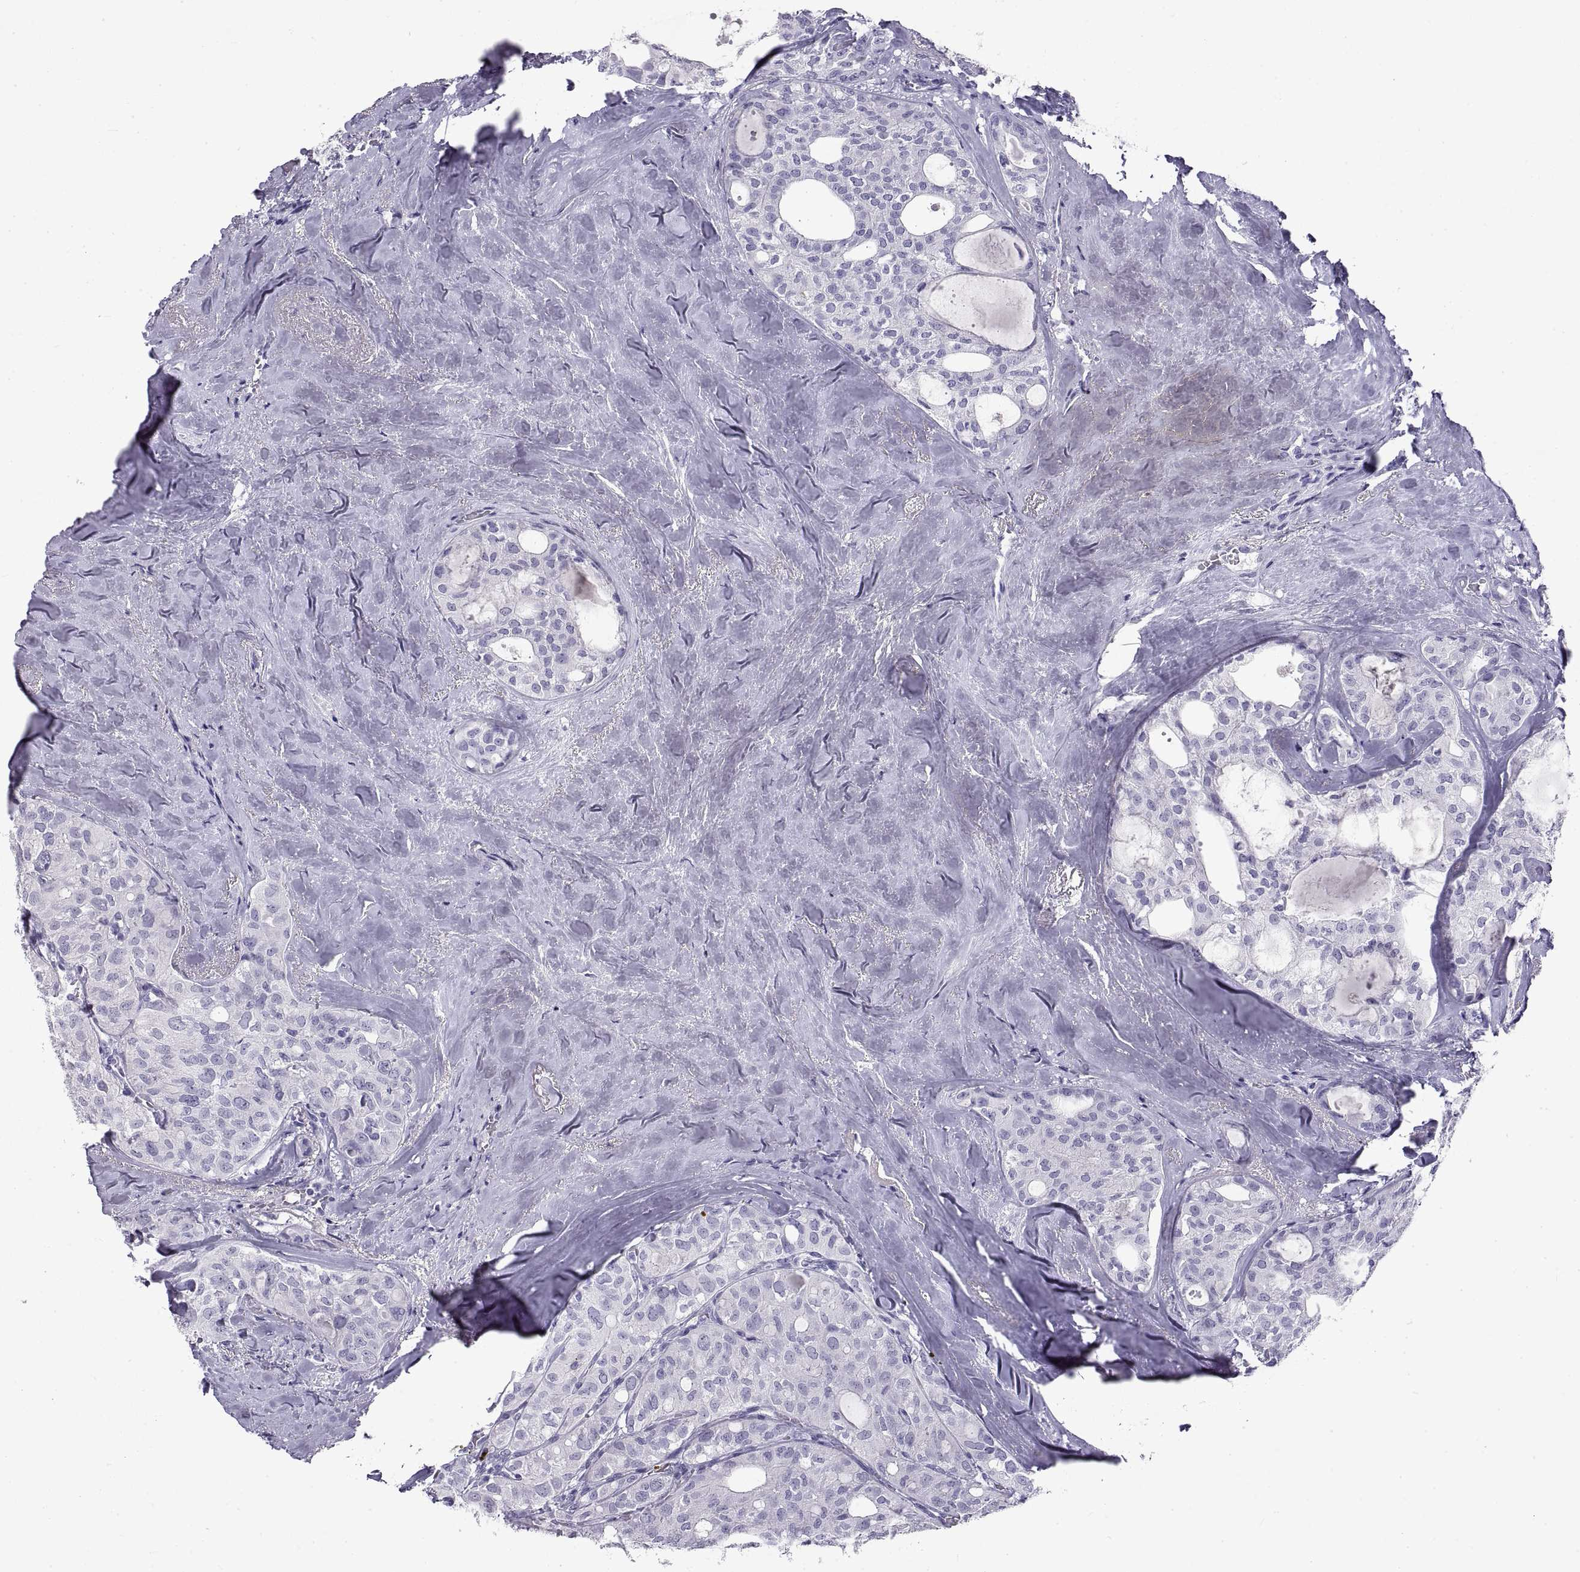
{"staining": {"intensity": "negative", "quantity": "none", "location": "none"}, "tissue": "thyroid cancer", "cell_type": "Tumor cells", "image_type": "cancer", "snomed": [{"axis": "morphology", "description": "Follicular adenoma carcinoma, NOS"}, {"axis": "topography", "description": "Thyroid gland"}], "caption": "Immunohistochemistry of follicular adenoma carcinoma (thyroid) displays no staining in tumor cells. (Brightfield microscopy of DAB immunohistochemistry at high magnification).", "gene": "RLBP1", "patient": {"sex": "male", "age": 75}}